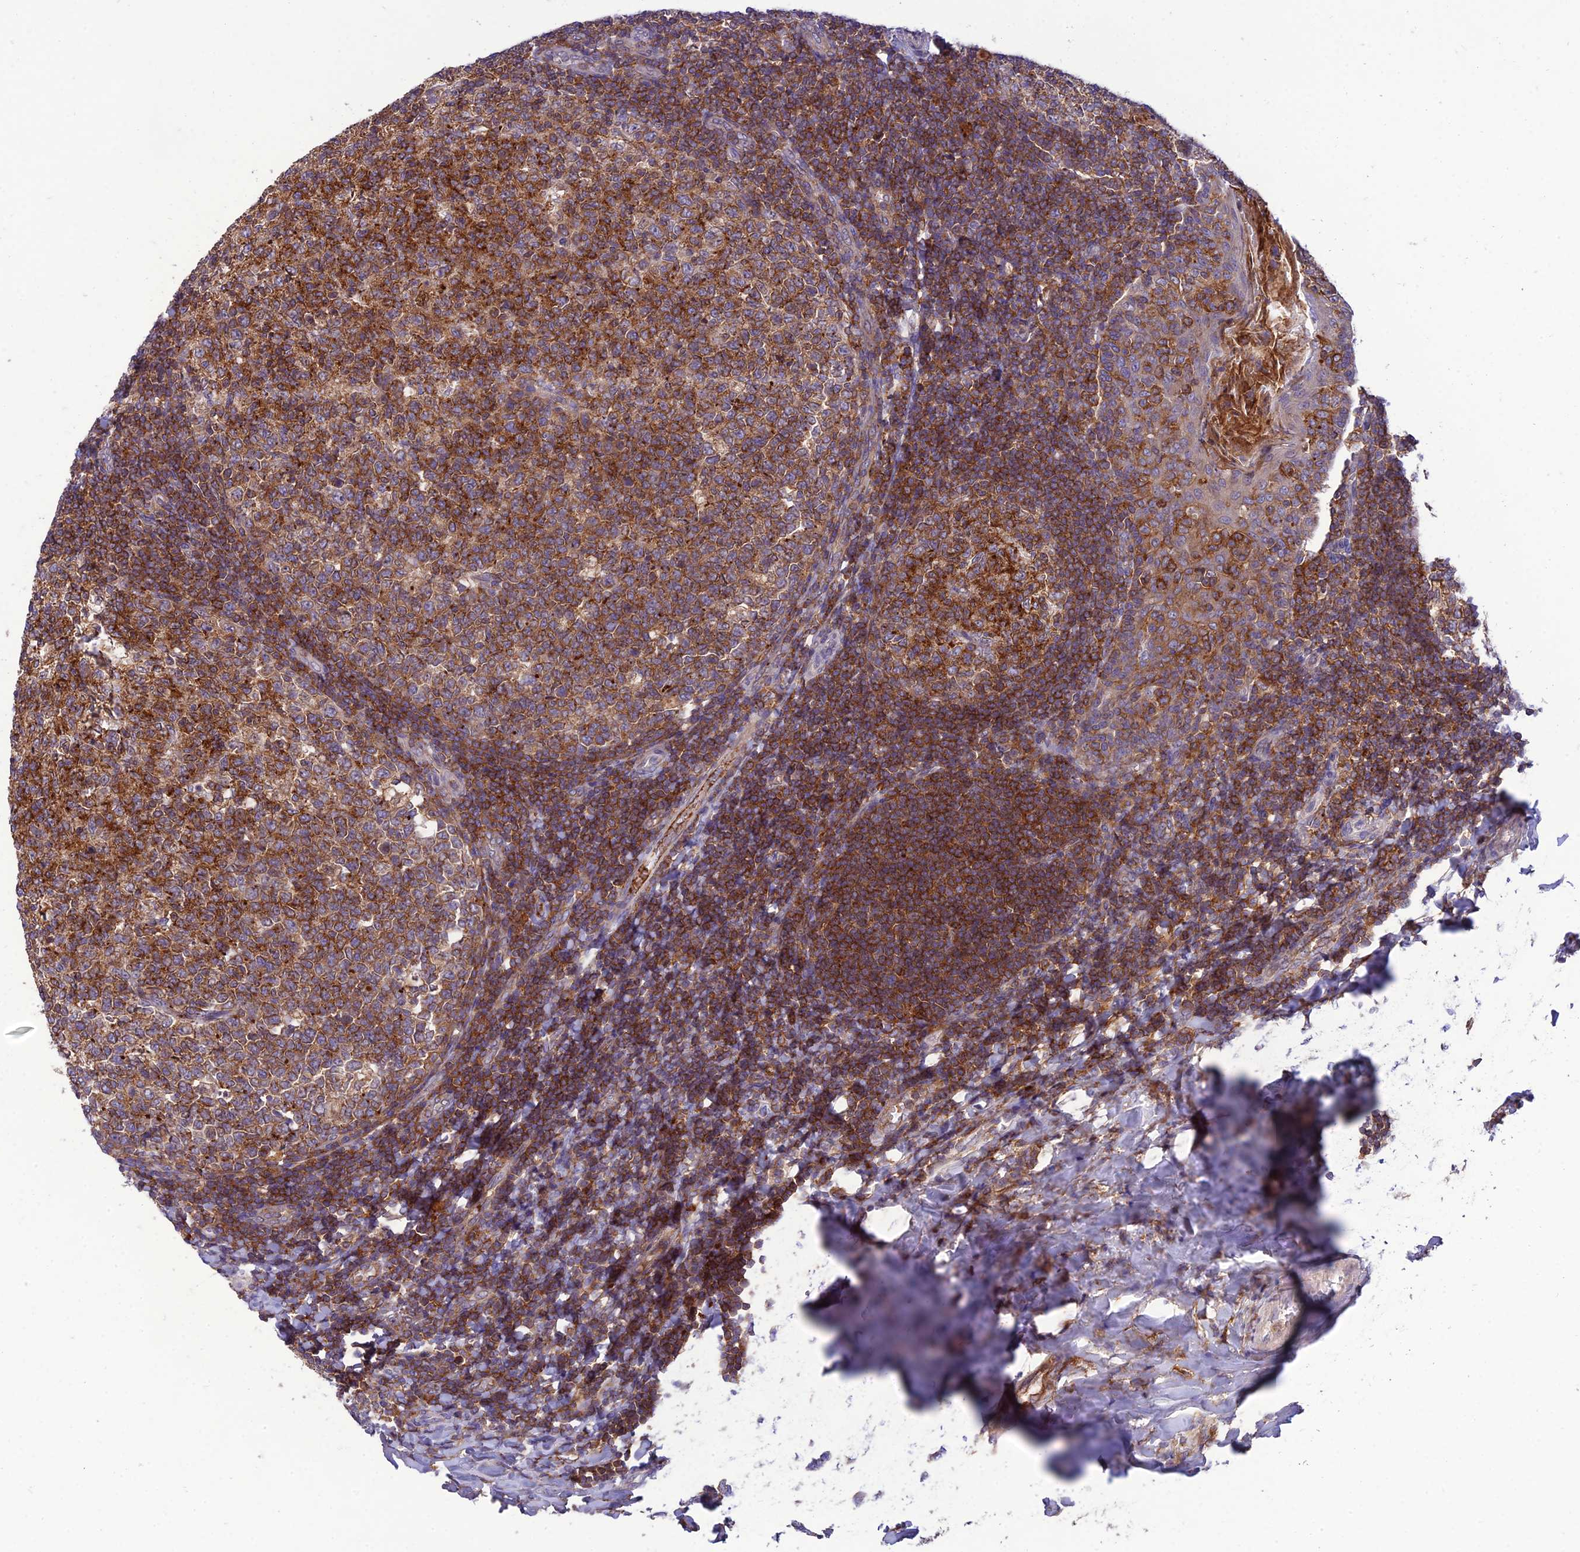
{"staining": {"intensity": "strong", "quantity": ">75%", "location": "cytoplasmic/membranous"}, "tissue": "tonsil", "cell_type": "Germinal center cells", "image_type": "normal", "snomed": [{"axis": "morphology", "description": "Normal tissue, NOS"}, {"axis": "topography", "description": "Tonsil"}], "caption": "Immunohistochemical staining of unremarkable human tonsil demonstrates >75% levels of strong cytoplasmic/membranous protein positivity in approximately >75% of germinal center cells. The staining was performed using DAB (3,3'-diaminobenzidine), with brown indicating positive protein expression. Nuclei are stained blue with hematoxylin.", "gene": "IRAK3", "patient": {"sex": "female", "age": 19}}